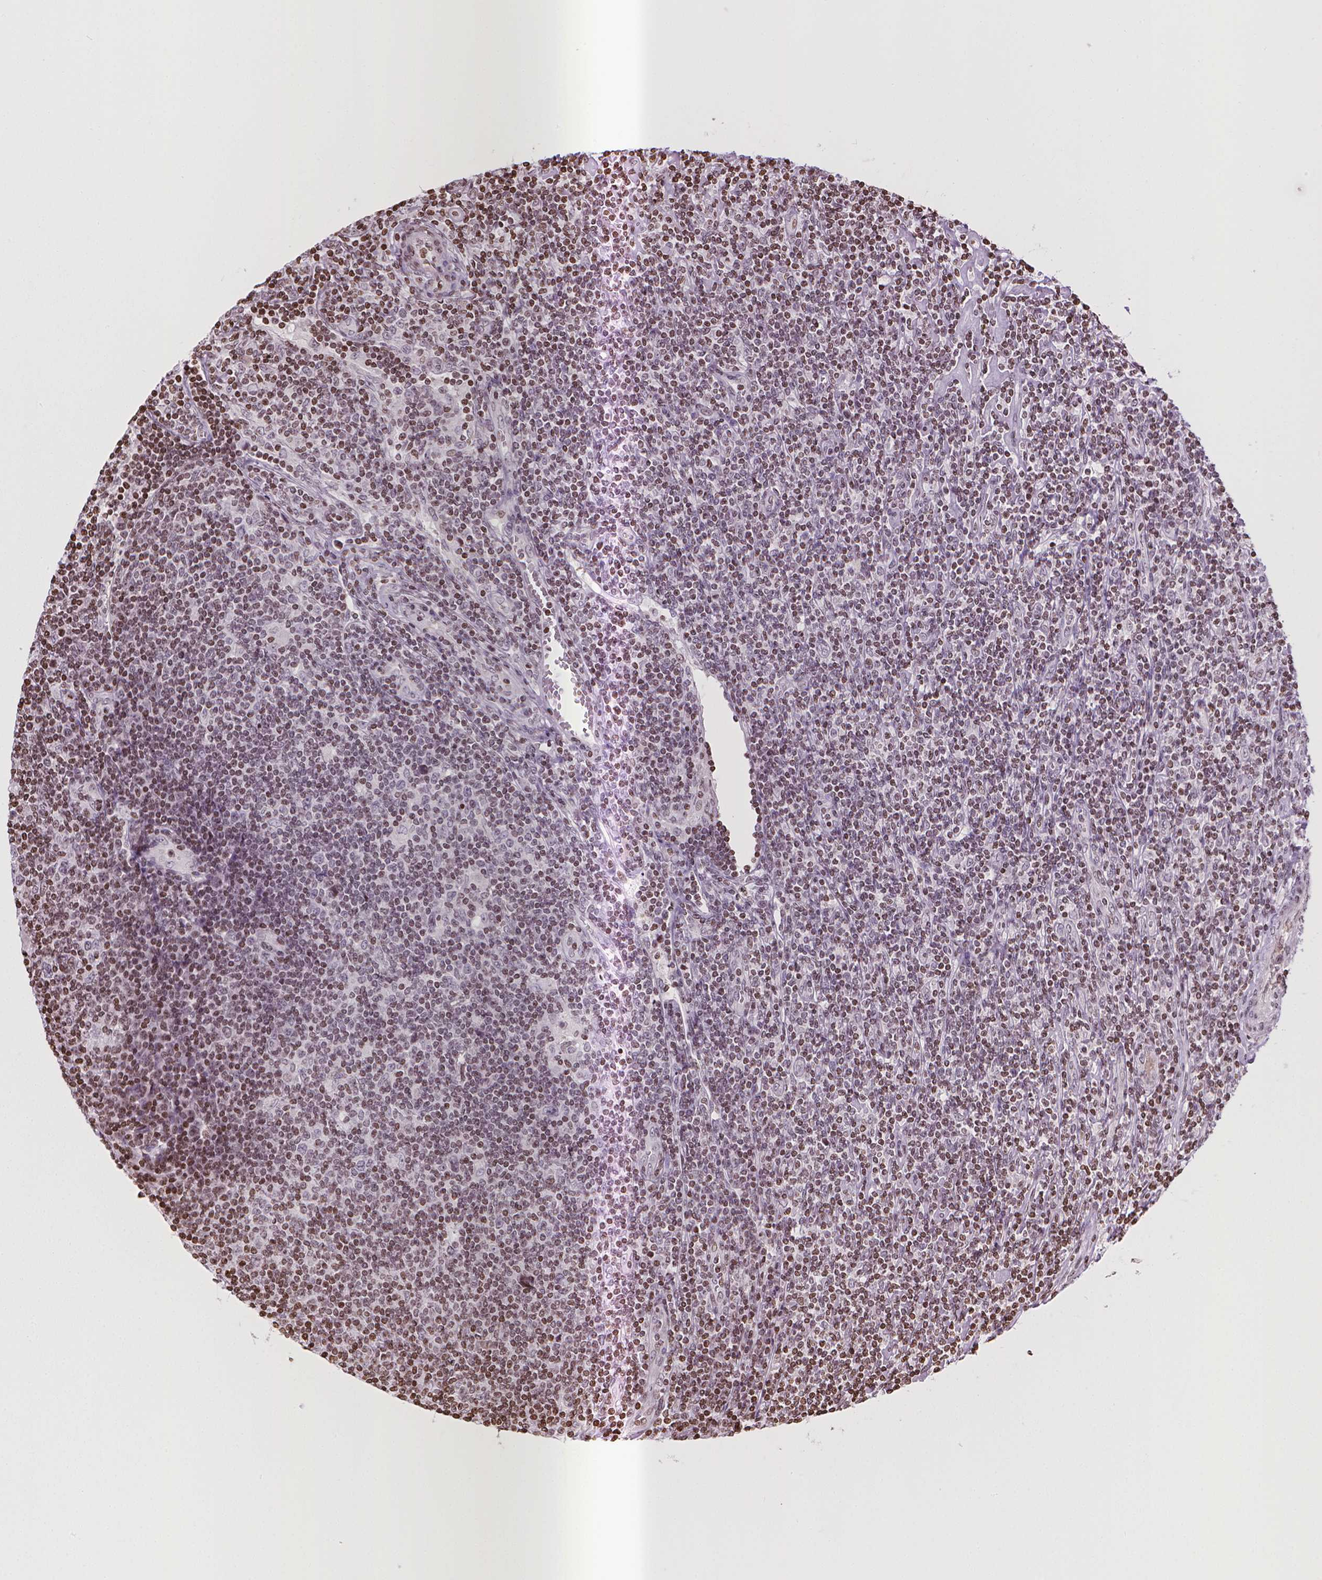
{"staining": {"intensity": "moderate", "quantity": "<25%", "location": "nuclear"}, "tissue": "lymphoma", "cell_type": "Tumor cells", "image_type": "cancer", "snomed": [{"axis": "morphology", "description": "Hodgkin's disease, NOS"}, {"axis": "topography", "description": "Lymph node"}], "caption": "Immunohistochemical staining of human Hodgkin's disease demonstrates low levels of moderate nuclear staining in approximately <25% of tumor cells. The protein of interest is stained brown, and the nuclei are stained in blue (DAB IHC with brightfield microscopy, high magnification).", "gene": "PIP4K2A", "patient": {"sex": "male", "age": 40}}